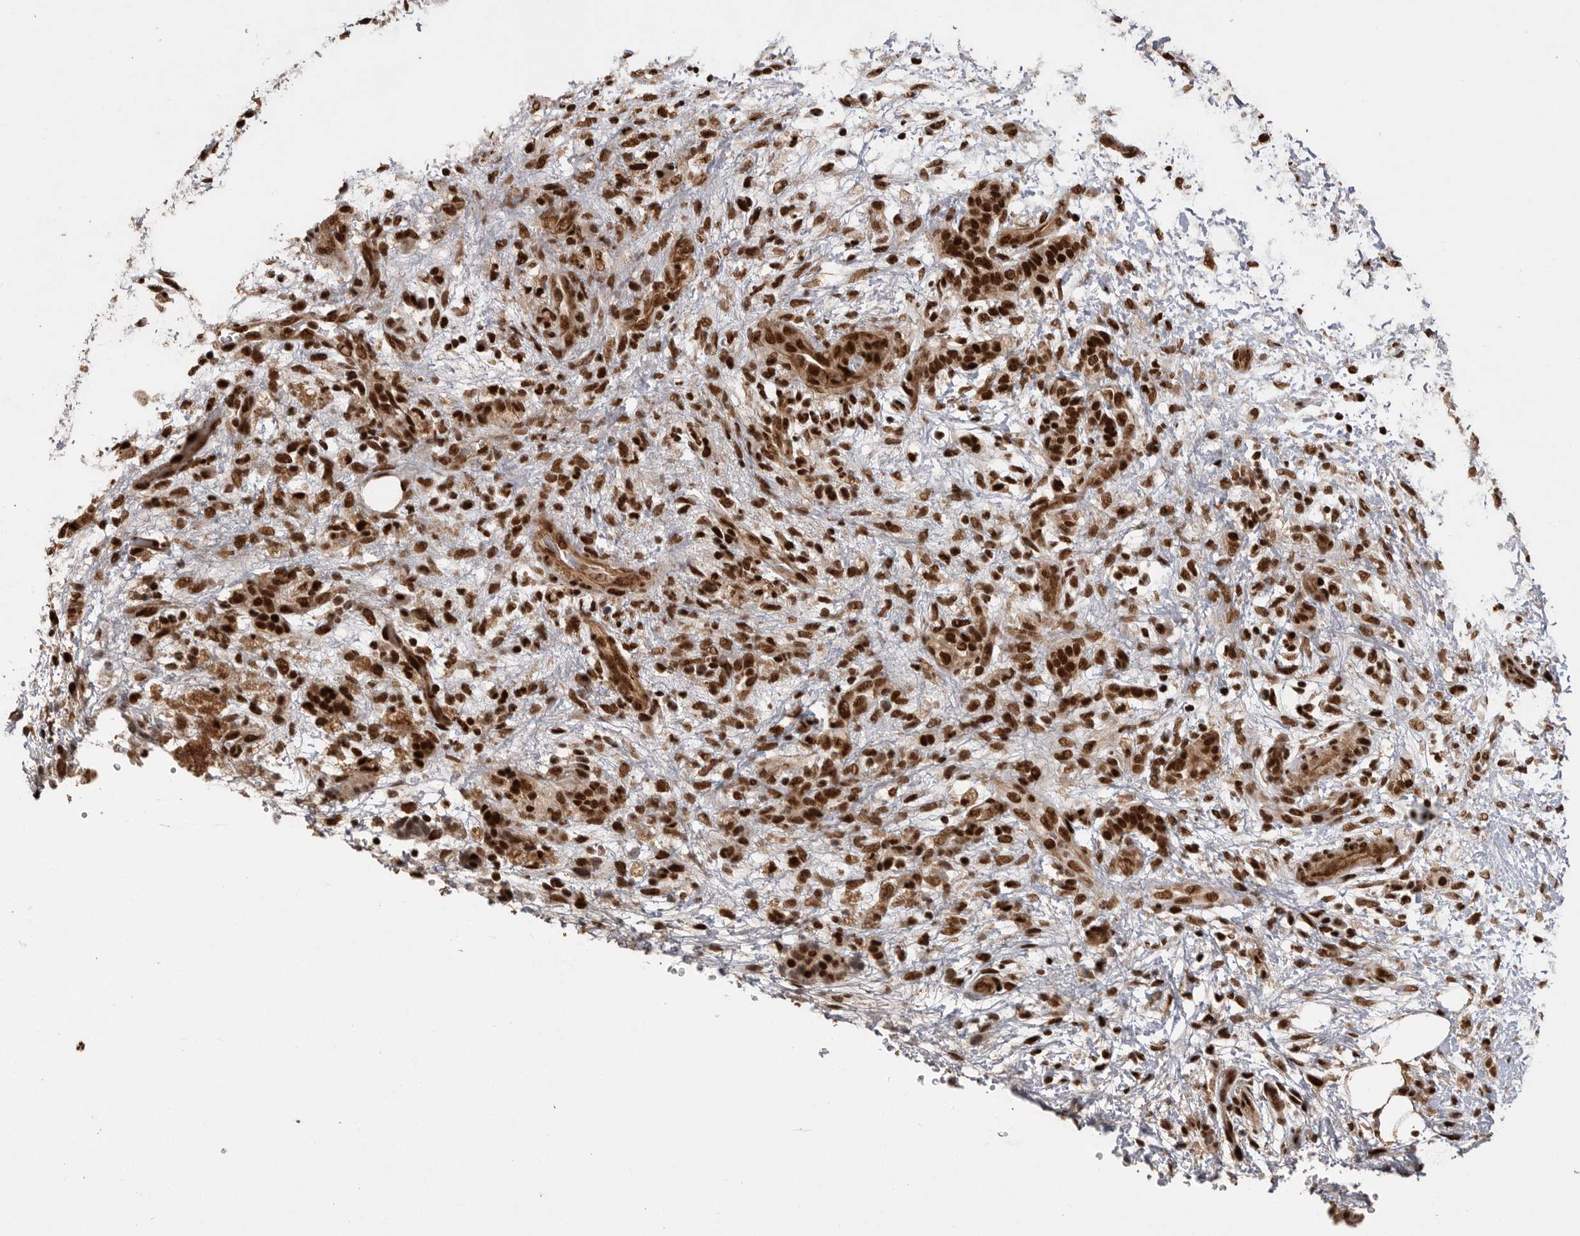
{"staining": {"intensity": "strong", "quantity": ">75%", "location": "nuclear"}, "tissue": "pancreatic cancer", "cell_type": "Tumor cells", "image_type": "cancer", "snomed": [{"axis": "morphology", "description": "Adenocarcinoma, NOS"}, {"axis": "topography", "description": "Pancreas"}], "caption": "High-magnification brightfield microscopy of pancreatic cancer (adenocarcinoma) stained with DAB (brown) and counterstained with hematoxylin (blue). tumor cells exhibit strong nuclear positivity is appreciated in approximately>75% of cells.", "gene": "PPP1R8", "patient": {"sex": "female", "age": 78}}